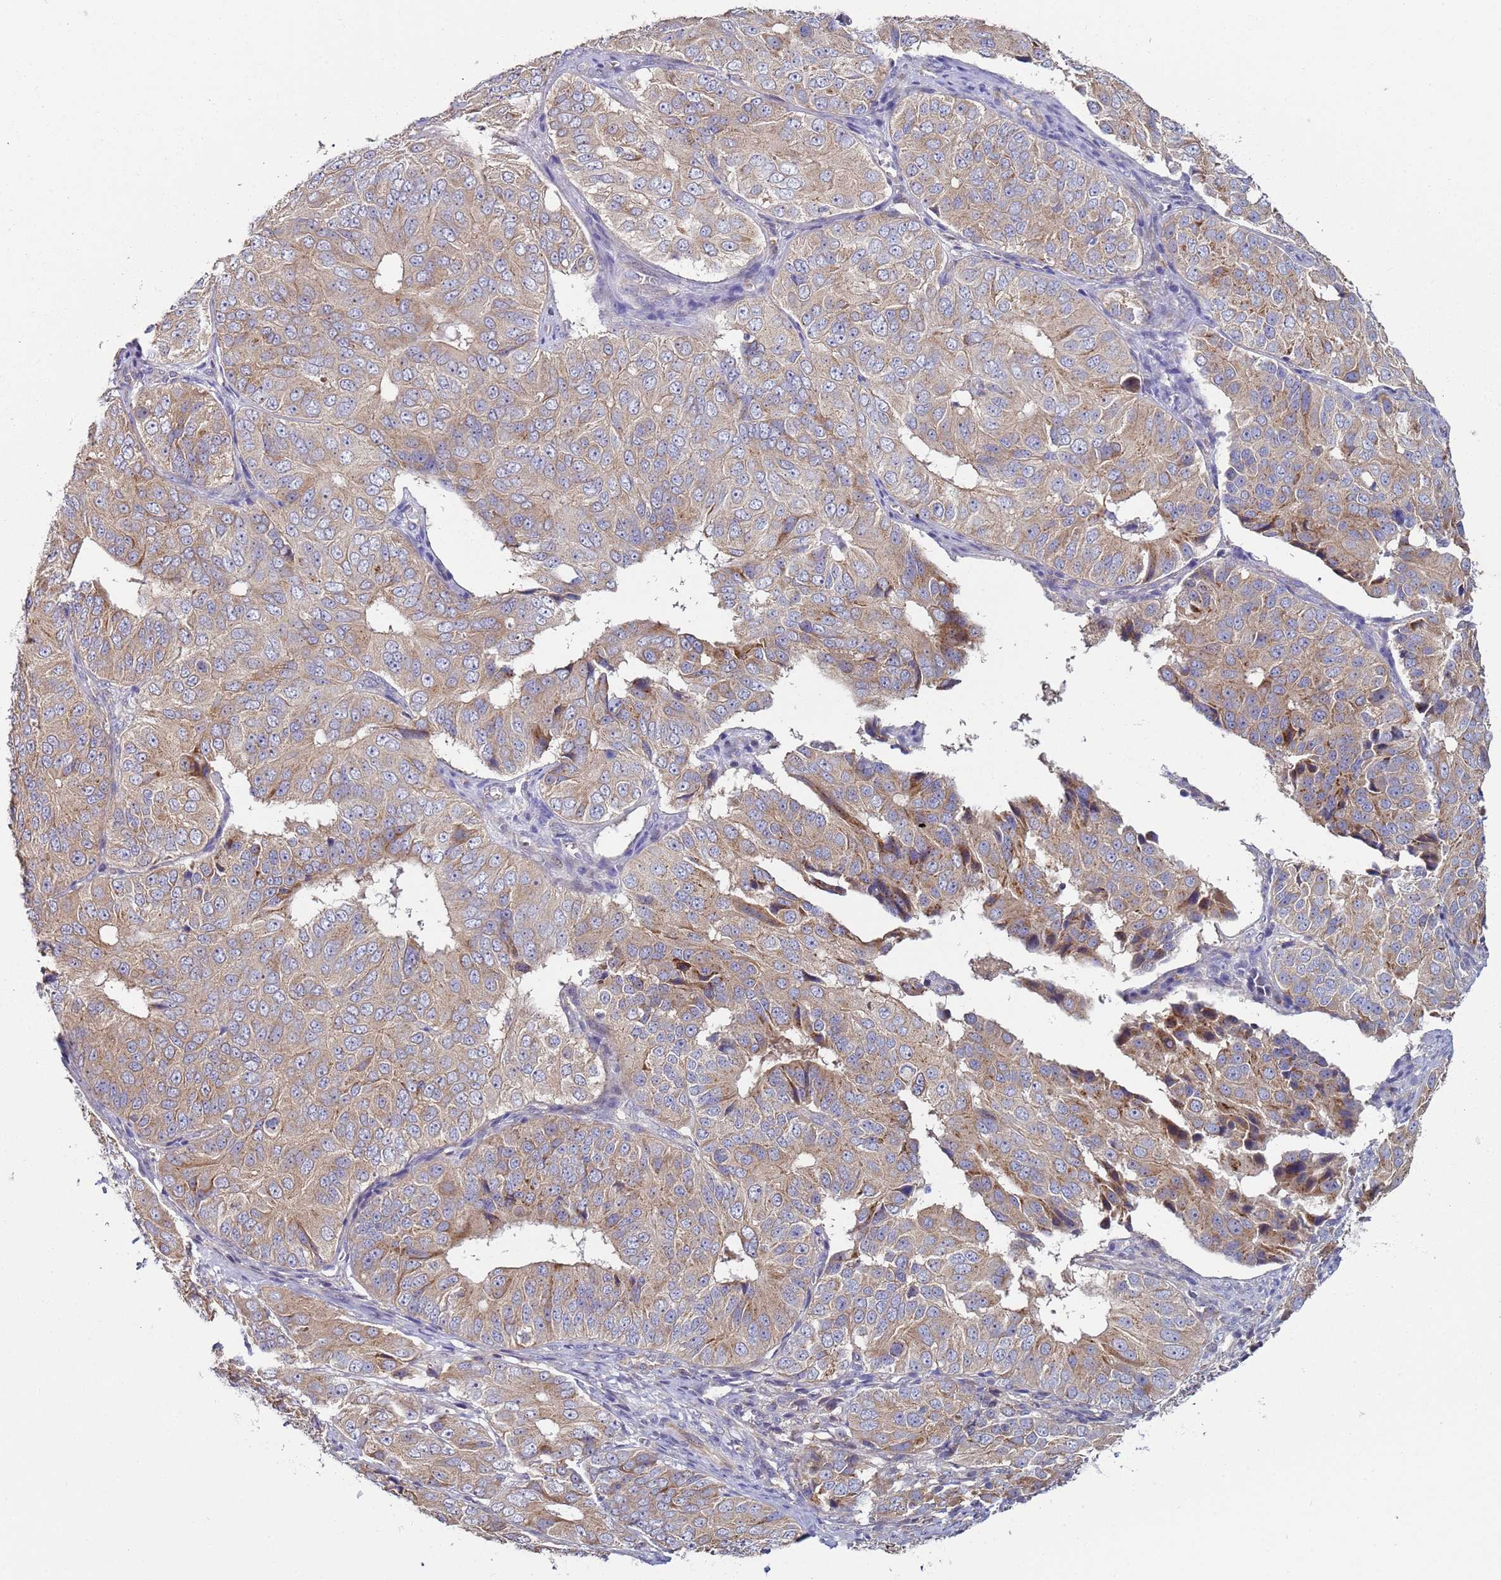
{"staining": {"intensity": "weak", "quantity": ">75%", "location": "cytoplasmic/membranous"}, "tissue": "ovarian cancer", "cell_type": "Tumor cells", "image_type": "cancer", "snomed": [{"axis": "morphology", "description": "Carcinoma, endometroid"}, {"axis": "topography", "description": "Ovary"}], "caption": "Immunohistochemistry (IHC) (DAB (3,3'-diaminobenzidine)) staining of human endometroid carcinoma (ovarian) demonstrates weak cytoplasmic/membranous protein positivity in approximately >75% of tumor cells. The staining was performed using DAB (3,3'-diaminobenzidine), with brown indicating positive protein expression. Nuclei are stained blue with hematoxylin.", "gene": "DIP2B", "patient": {"sex": "female", "age": 51}}